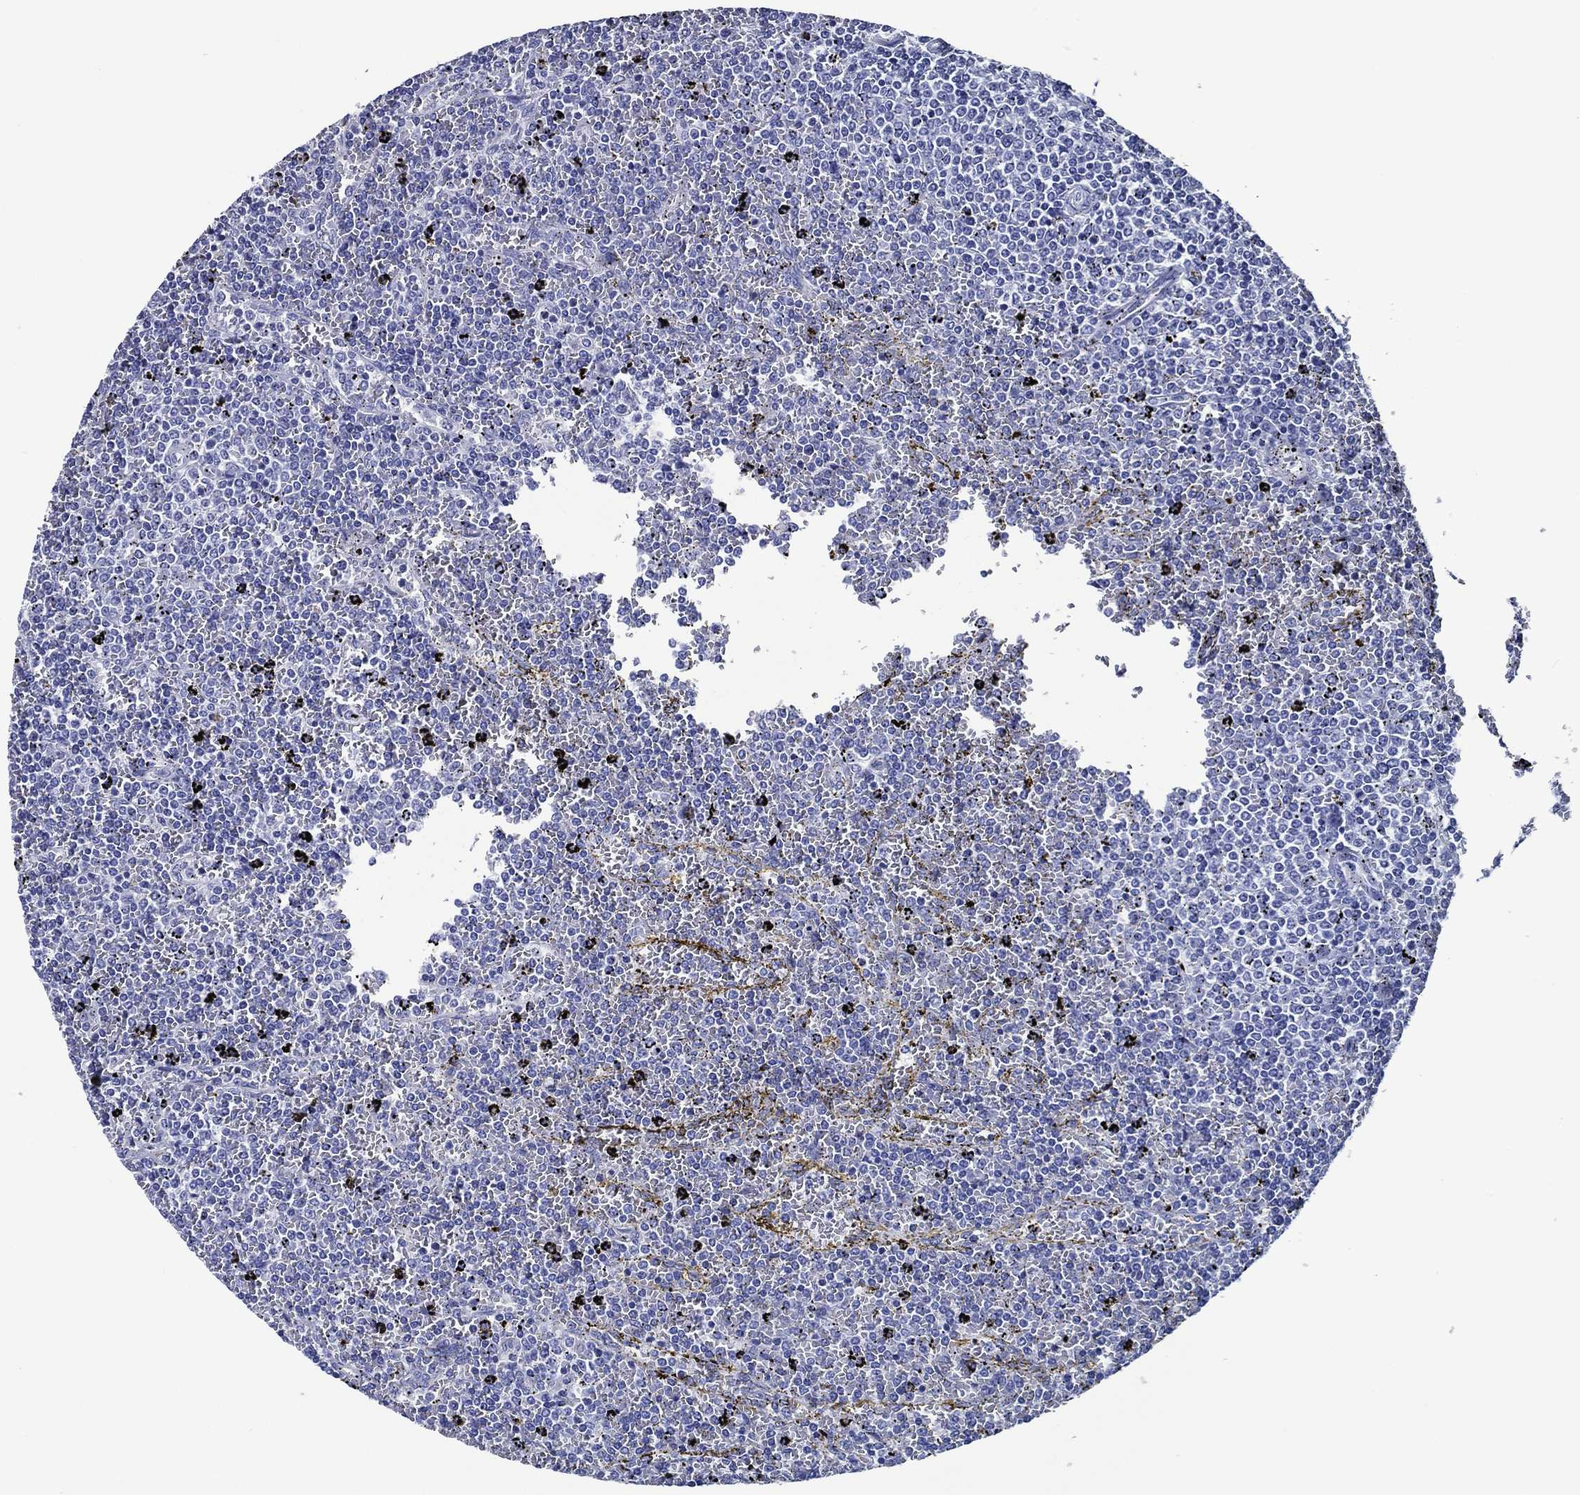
{"staining": {"intensity": "negative", "quantity": "none", "location": "none"}, "tissue": "lymphoma", "cell_type": "Tumor cells", "image_type": "cancer", "snomed": [{"axis": "morphology", "description": "Malignant lymphoma, non-Hodgkin's type, Low grade"}, {"axis": "topography", "description": "Spleen"}], "caption": "Human low-grade malignant lymphoma, non-Hodgkin's type stained for a protein using immunohistochemistry (IHC) reveals no staining in tumor cells.", "gene": "ACE2", "patient": {"sex": "female", "age": 77}}